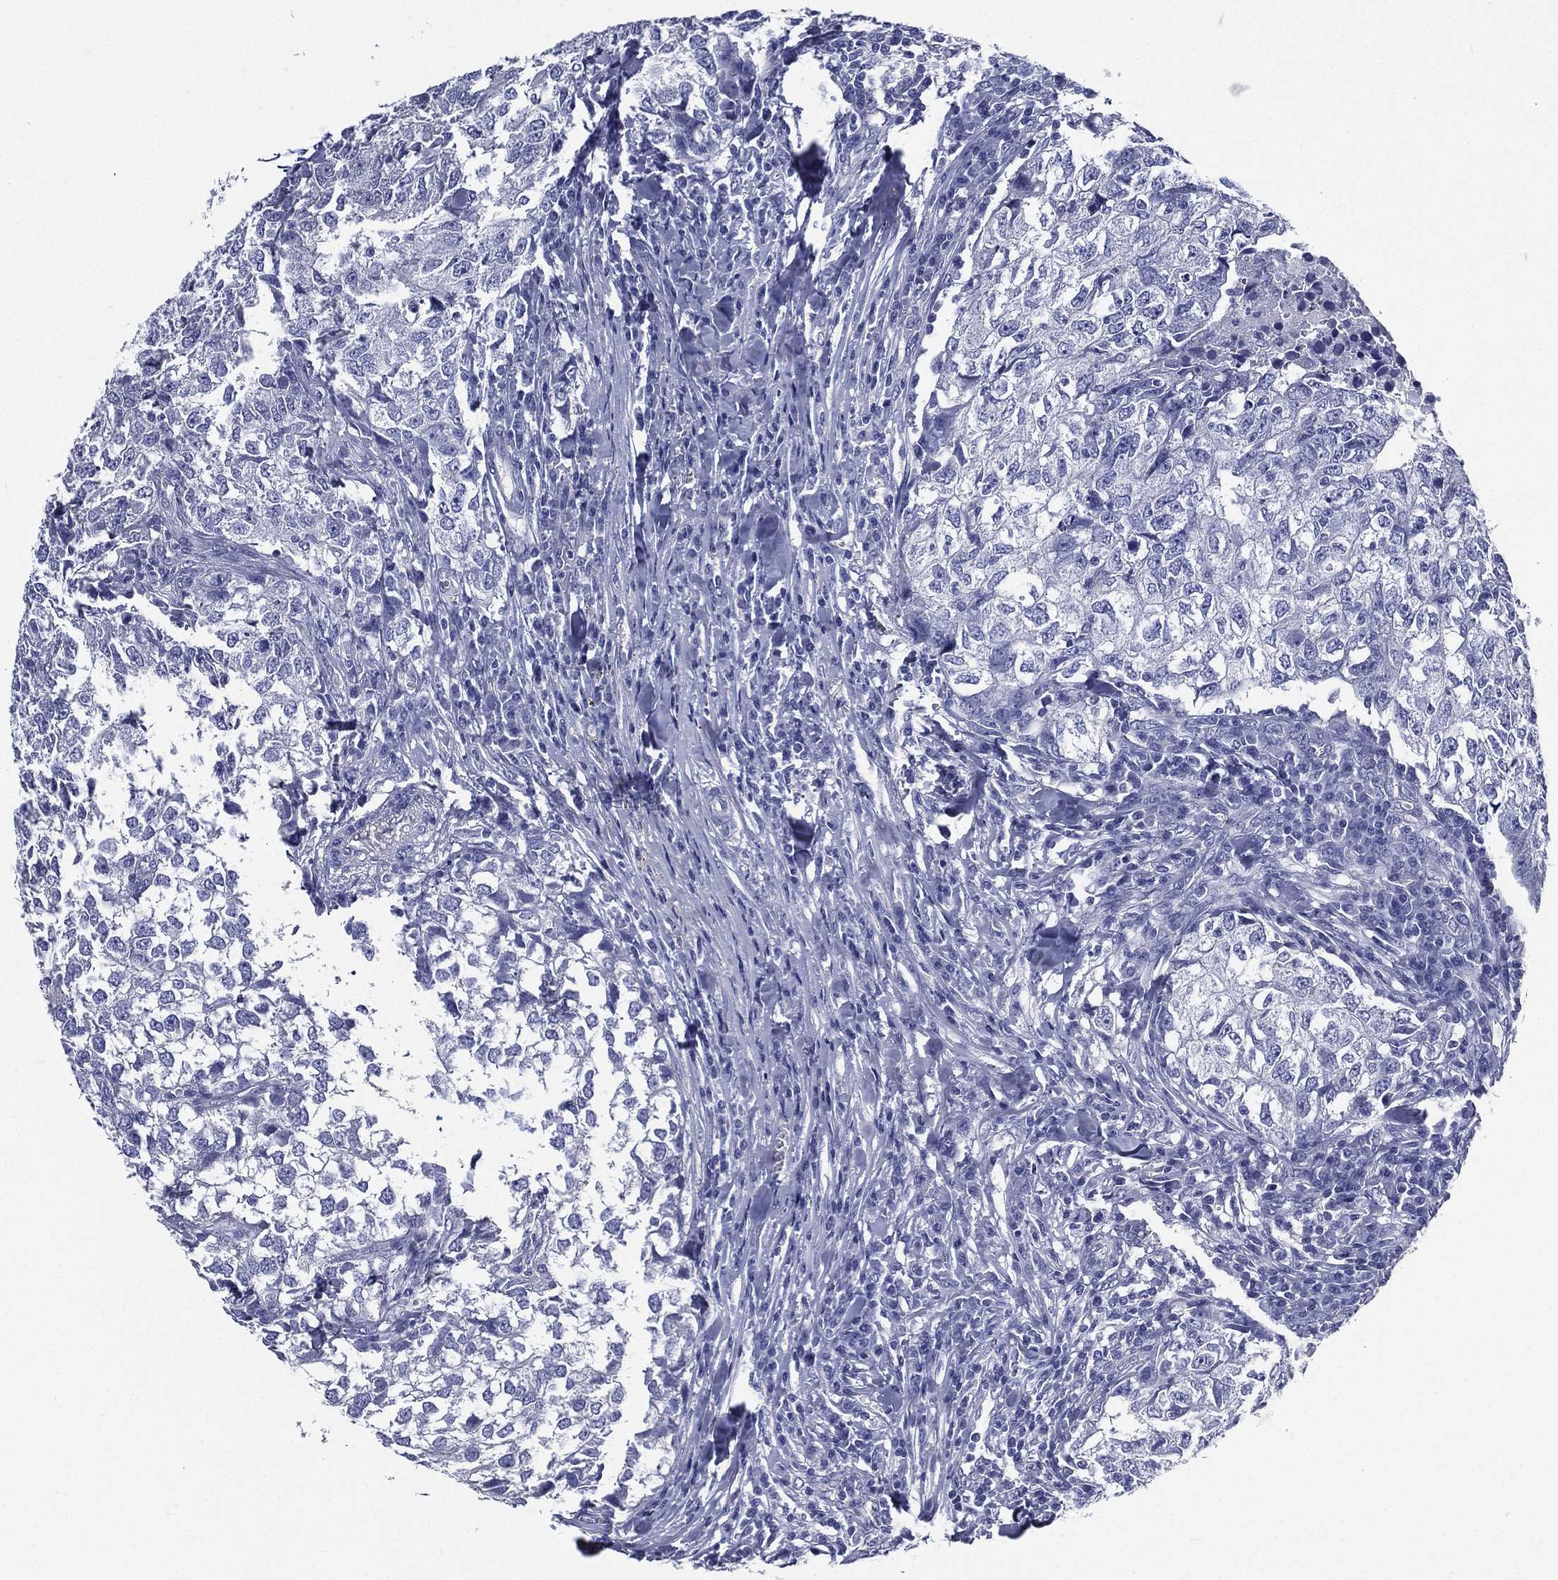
{"staining": {"intensity": "negative", "quantity": "none", "location": "none"}, "tissue": "breast cancer", "cell_type": "Tumor cells", "image_type": "cancer", "snomed": [{"axis": "morphology", "description": "Duct carcinoma"}, {"axis": "topography", "description": "Breast"}], "caption": "High power microscopy histopathology image of an immunohistochemistry (IHC) photomicrograph of breast cancer, revealing no significant positivity in tumor cells. (Brightfield microscopy of DAB IHC at high magnification).", "gene": "DPYS", "patient": {"sex": "female", "age": 30}}